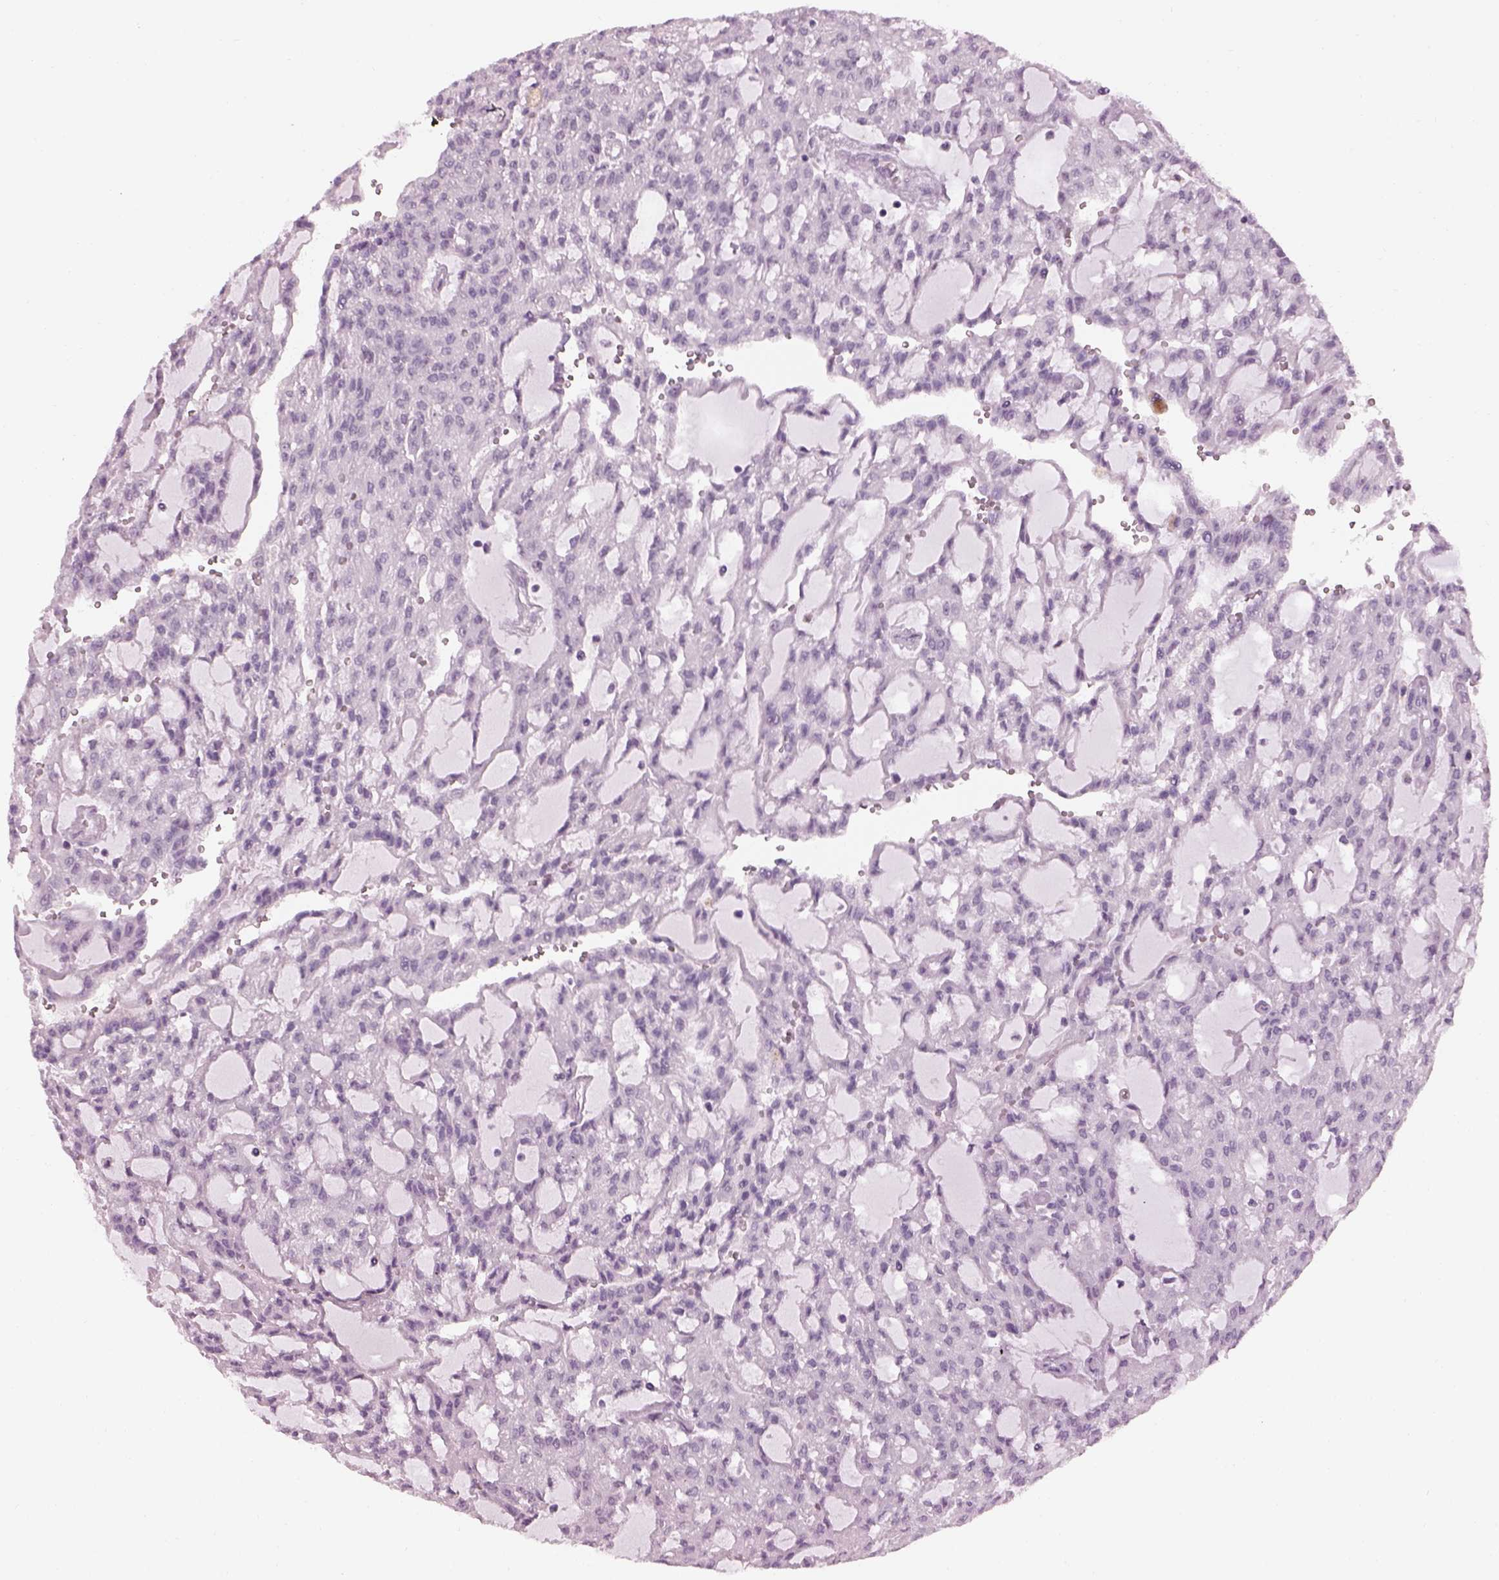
{"staining": {"intensity": "negative", "quantity": "none", "location": "none"}, "tissue": "renal cancer", "cell_type": "Tumor cells", "image_type": "cancer", "snomed": [{"axis": "morphology", "description": "Adenocarcinoma, NOS"}, {"axis": "topography", "description": "Kidney"}], "caption": "Protein analysis of renal cancer (adenocarcinoma) shows no significant staining in tumor cells. (Brightfield microscopy of DAB (3,3'-diaminobenzidine) immunohistochemistry (IHC) at high magnification).", "gene": "ADGRG2", "patient": {"sex": "male", "age": 63}}